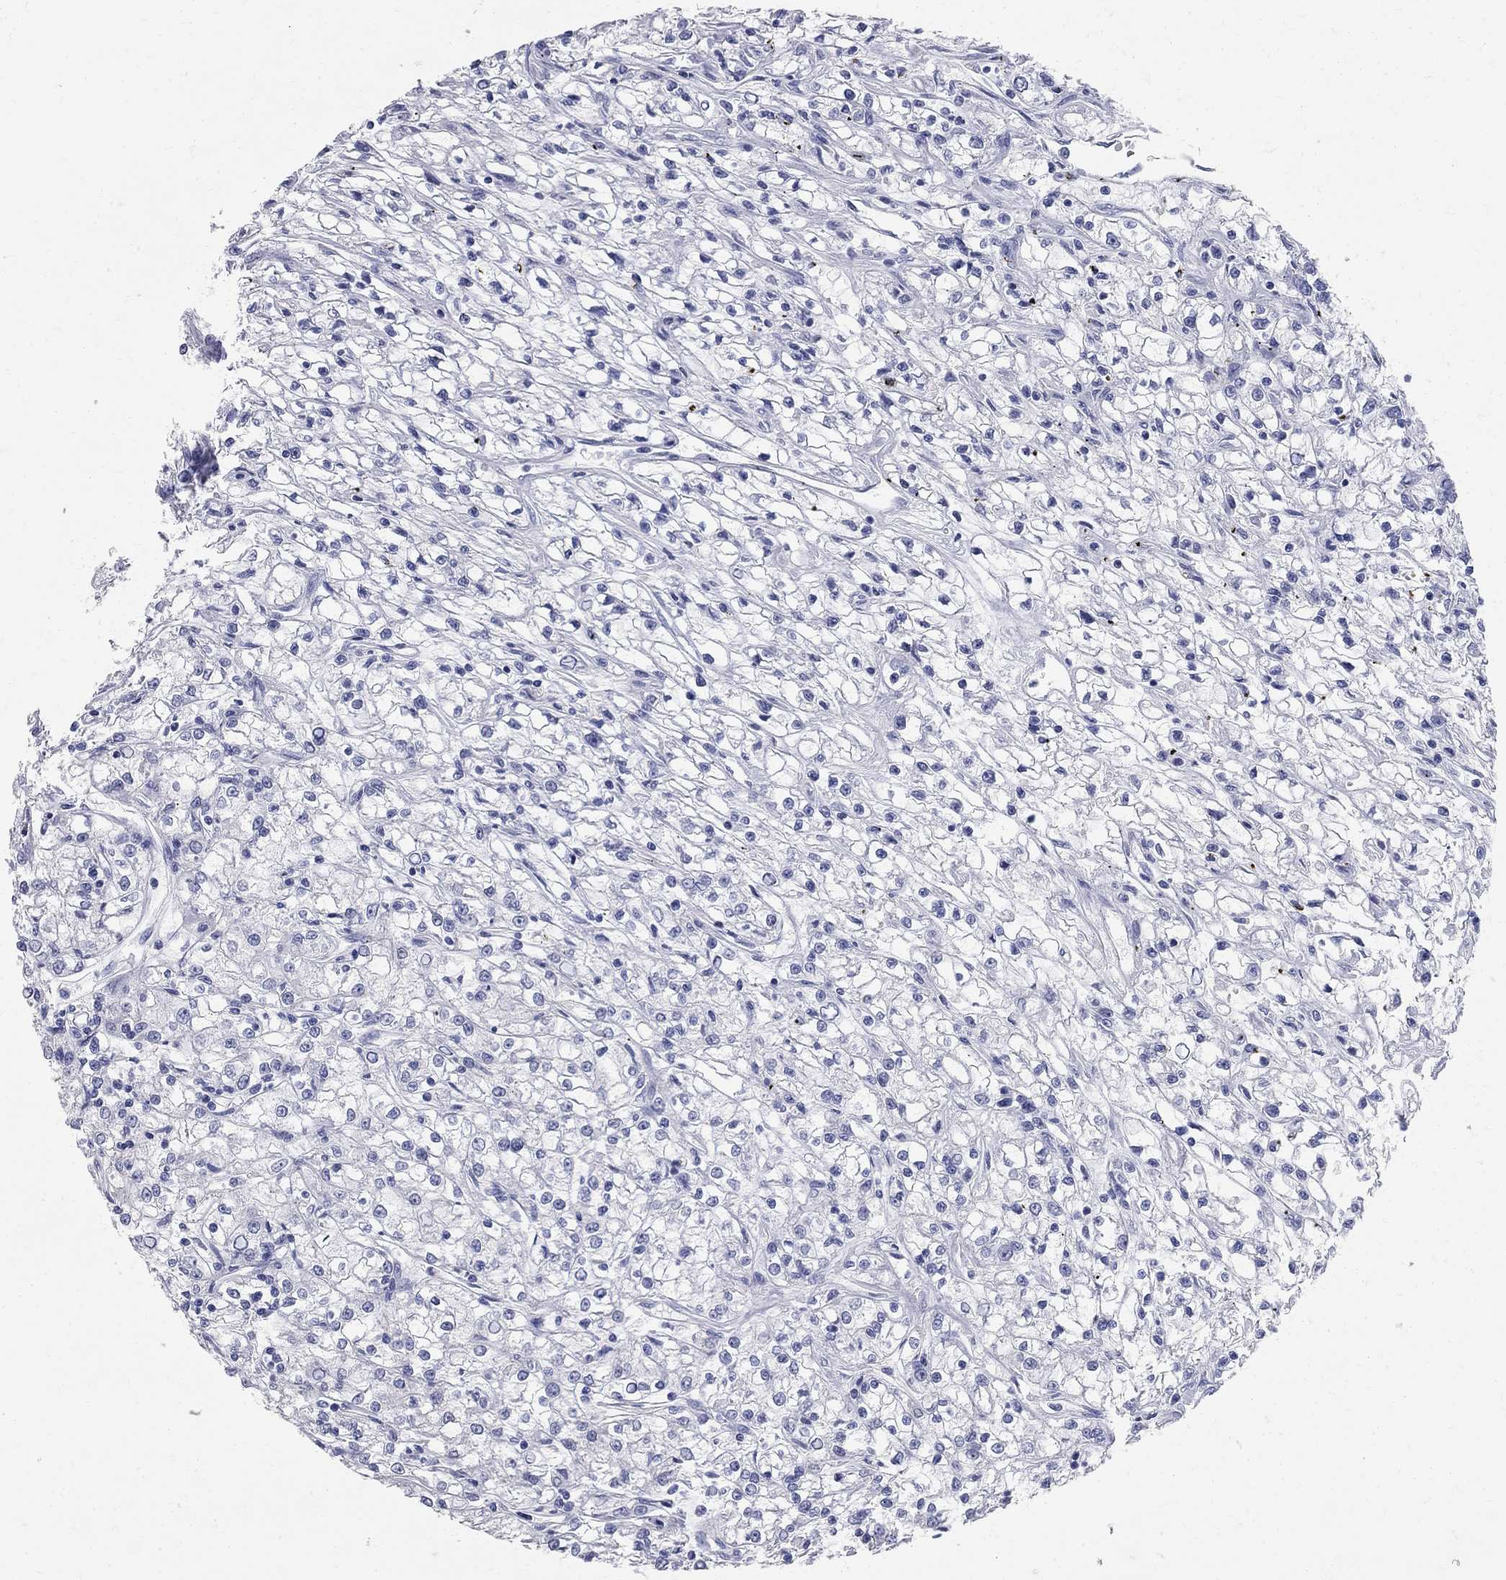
{"staining": {"intensity": "negative", "quantity": "none", "location": "none"}, "tissue": "renal cancer", "cell_type": "Tumor cells", "image_type": "cancer", "snomed": [{"axis": "morphology", "description": "Adenocarcinoma, NOS"}, {"axis": "topography", "description": "Kidney"}], "caption": "A photomicrograph of renal cancer stained for a protein displays no brown staining in tumor cells. The staining is performed using DAB brown chromogen with nuclei counter-stained in using hematoxylin.", "gene": "BPIFB1", "patient": {"sex": "female", "age": 59}}